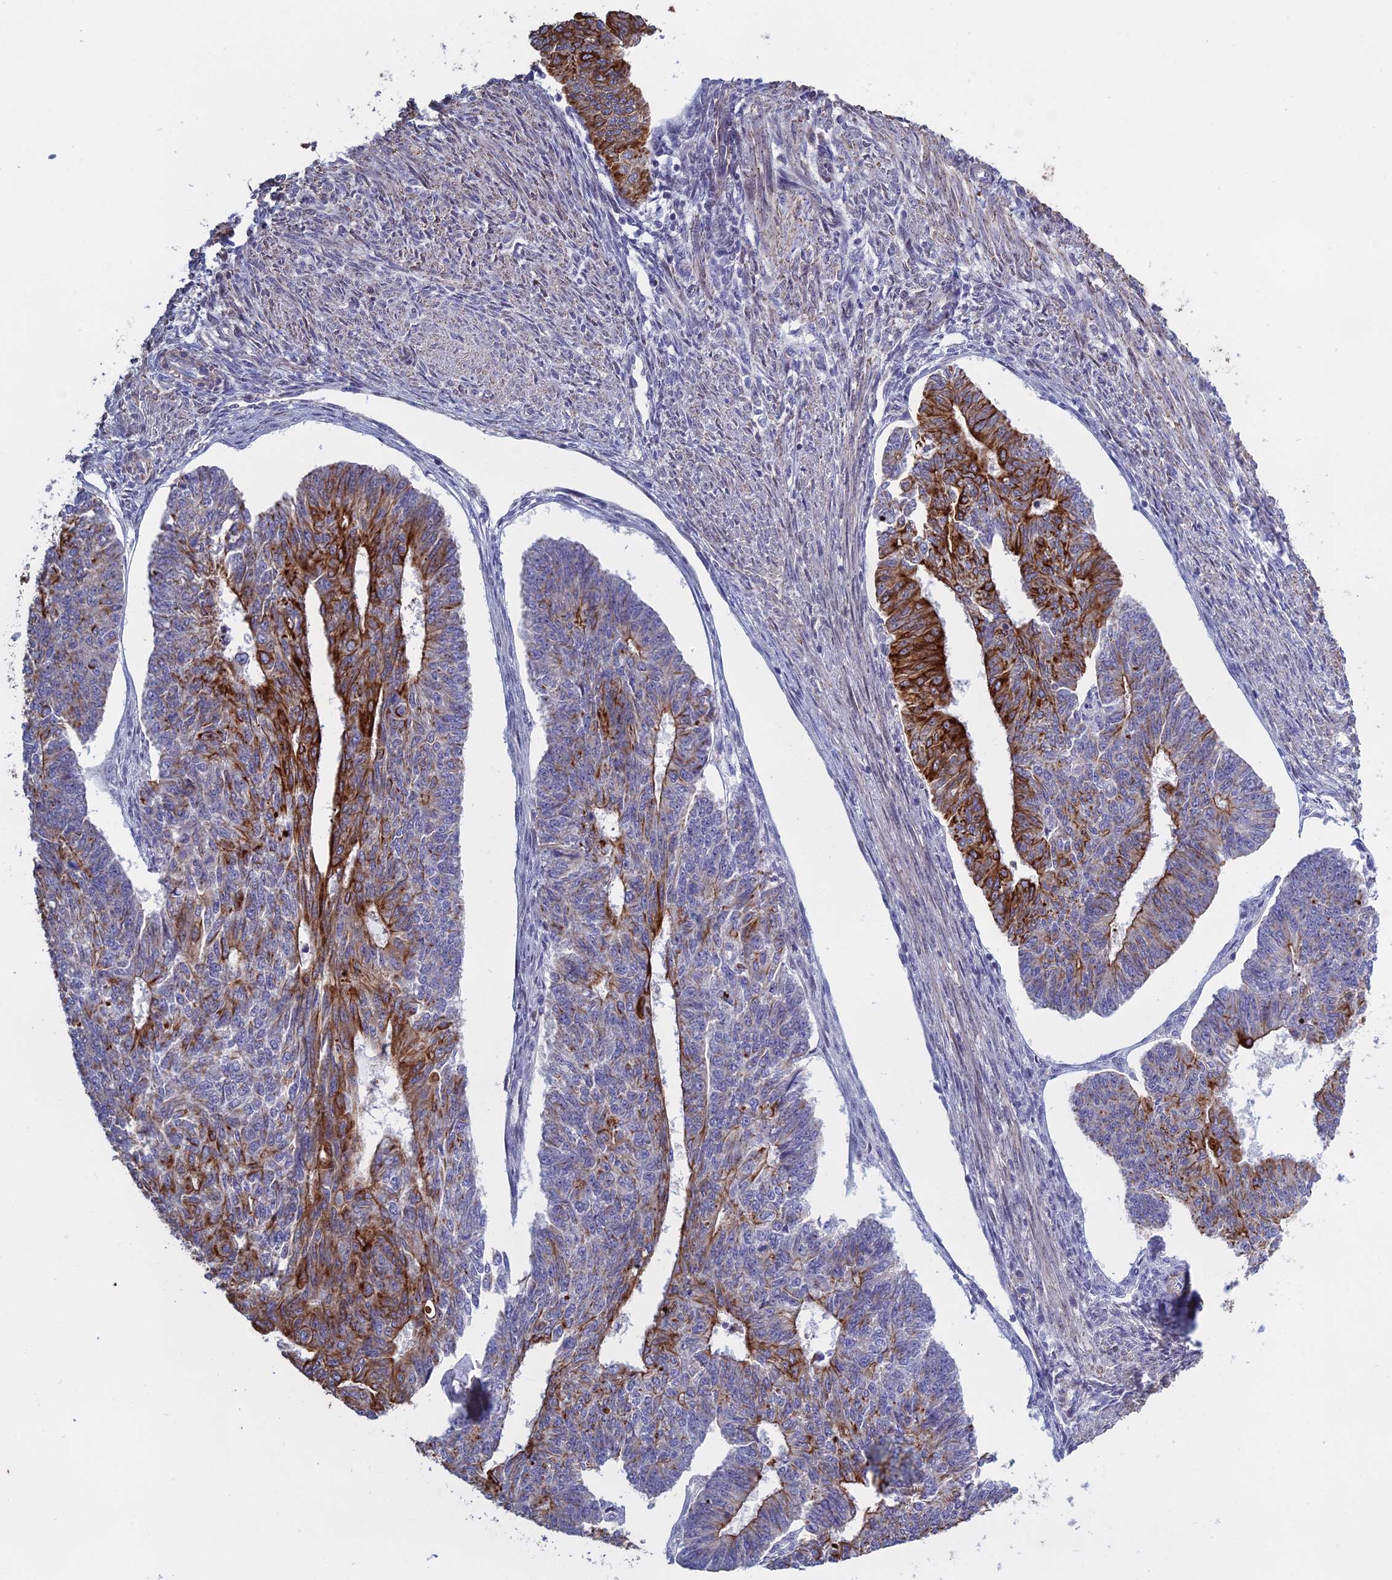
{"staining": {"intensity": "strong", "quantity": "25%-75%", "location": "cytoplasmic/membranous"}, "tissue": "endometrial cancer", "cell_type": "Tumor cells", "image_type": "cancer", "snomed": [{"axis": "morphology", "description": "Adenocarcinoma, NOS"}, {"axis": "topography", "description": "Endometrium"}], "caption": "Protein staining of adenocarcinoma (endometrial) tissue exhibits strong cytoplasmic/membranous expression in about 25%-75% of tumor cells.", "gene": "LZTS2", "patient": {"sex": "female", "age": 32}}